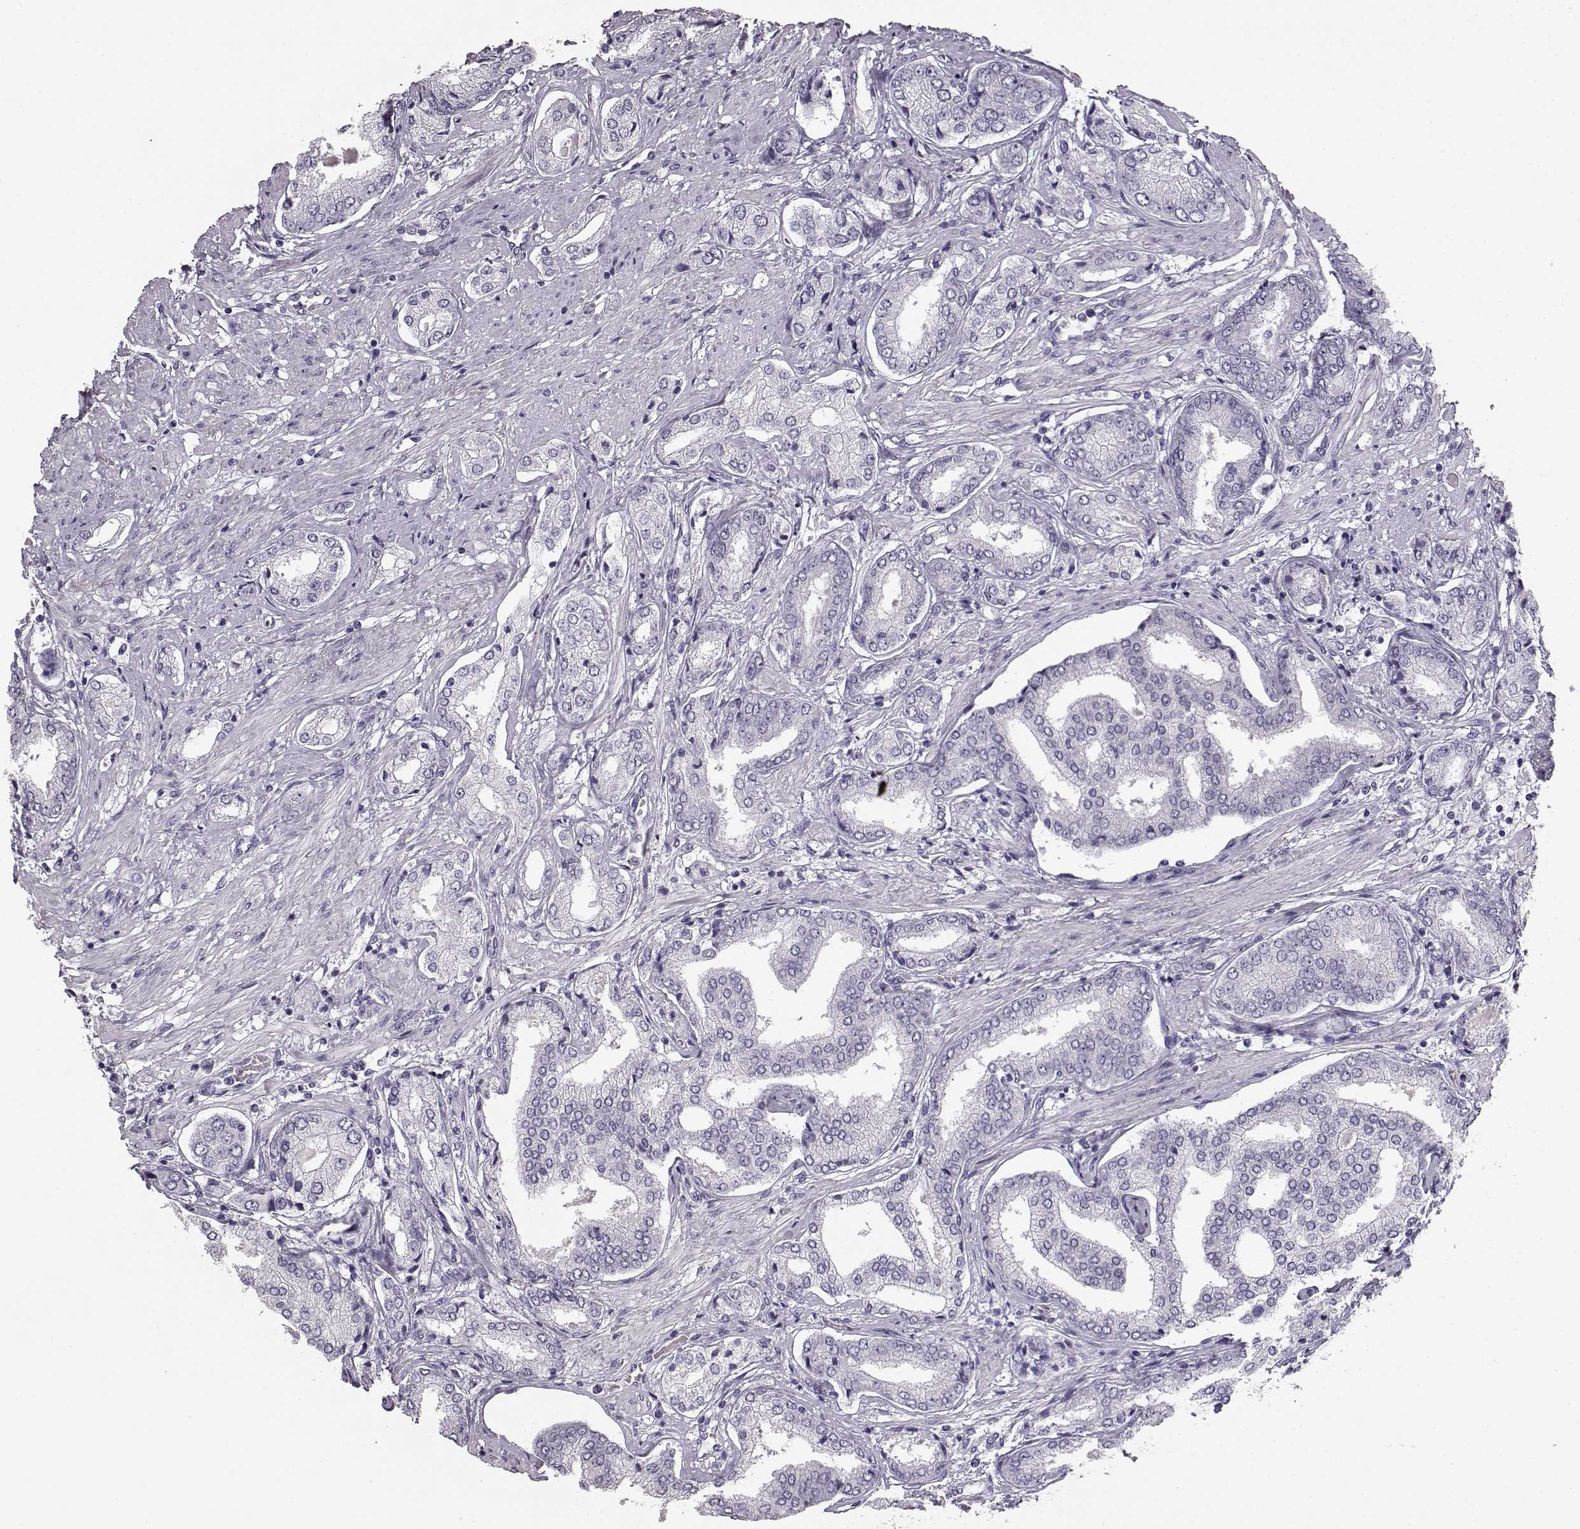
{"staining": {"intensity": "negative", "quantity": "none", "location": "none"}, "tissue": "prostate cancer", "cell_type": "Tumor cells", "image_type": "cancer", "snomed": [{"axis": "morphology", "description": "Adenocarcinoma, NOS"}, {"axis": "topography", "description": "Prostate"}], "caption": "Prostate cancer was stained to show a protein in brown. There is no significant expression in tumor cells.", "gene": "BFSP2", "patient": {"sex": "male", "age": 63}}